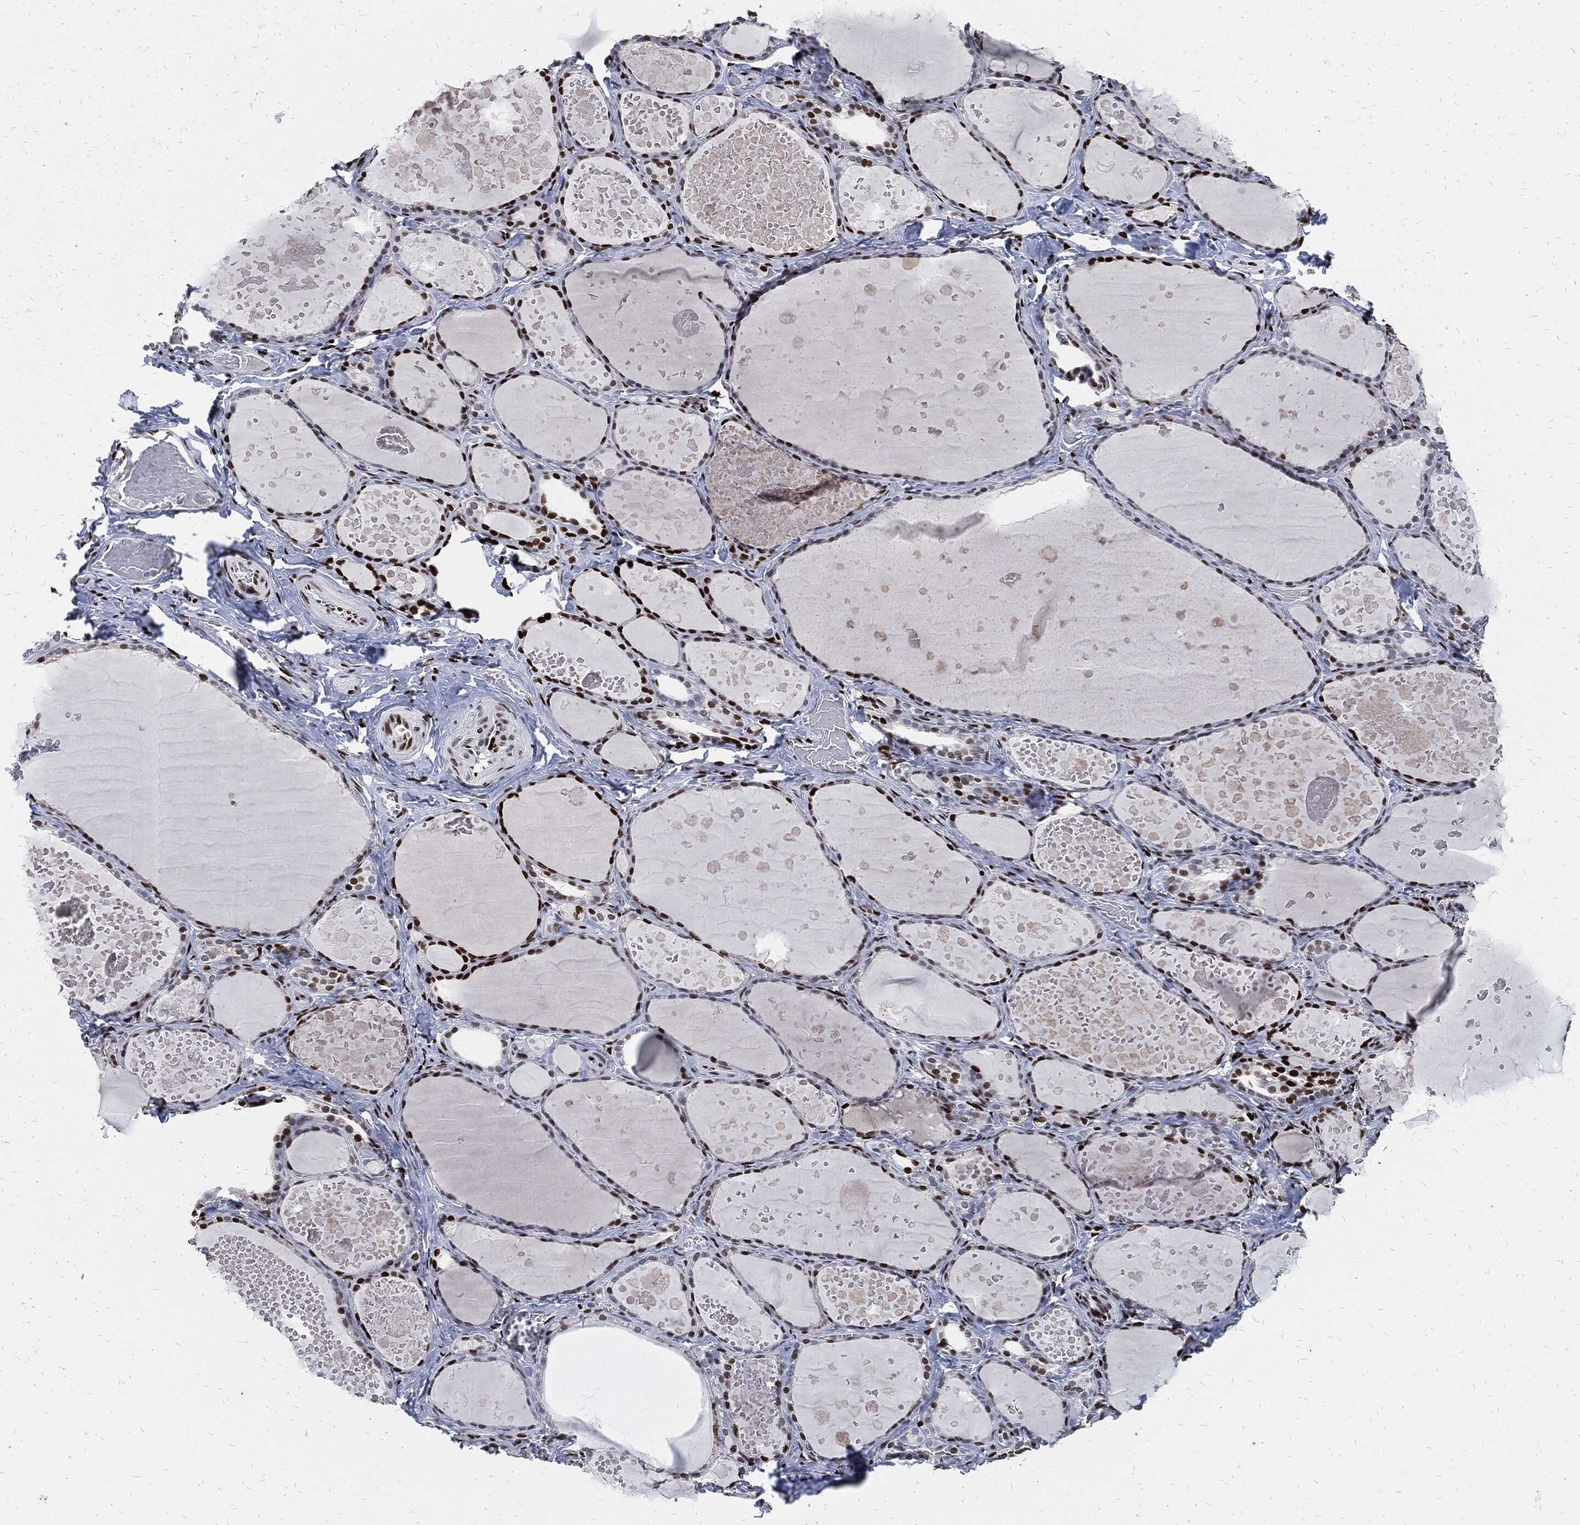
{"staining": {"intensity": "strong", "quantity": "25%-75%", "location": "nuclear"}, "tissue": "thyroid gland", "cell_type": "Glandular cells", "image_type": "normal", "snomed": [{"axis": "morphology", "description": "Normal tissue, NOS"}, {"axis": "topography", "description": "Thyroid gland"}], "caption": "A brown stain highlights strong nuclear staining of a protein in glandular cells of normal thyroid gland.", "gene": "JUN", "patient": {"sex": "female", "age": 56}}